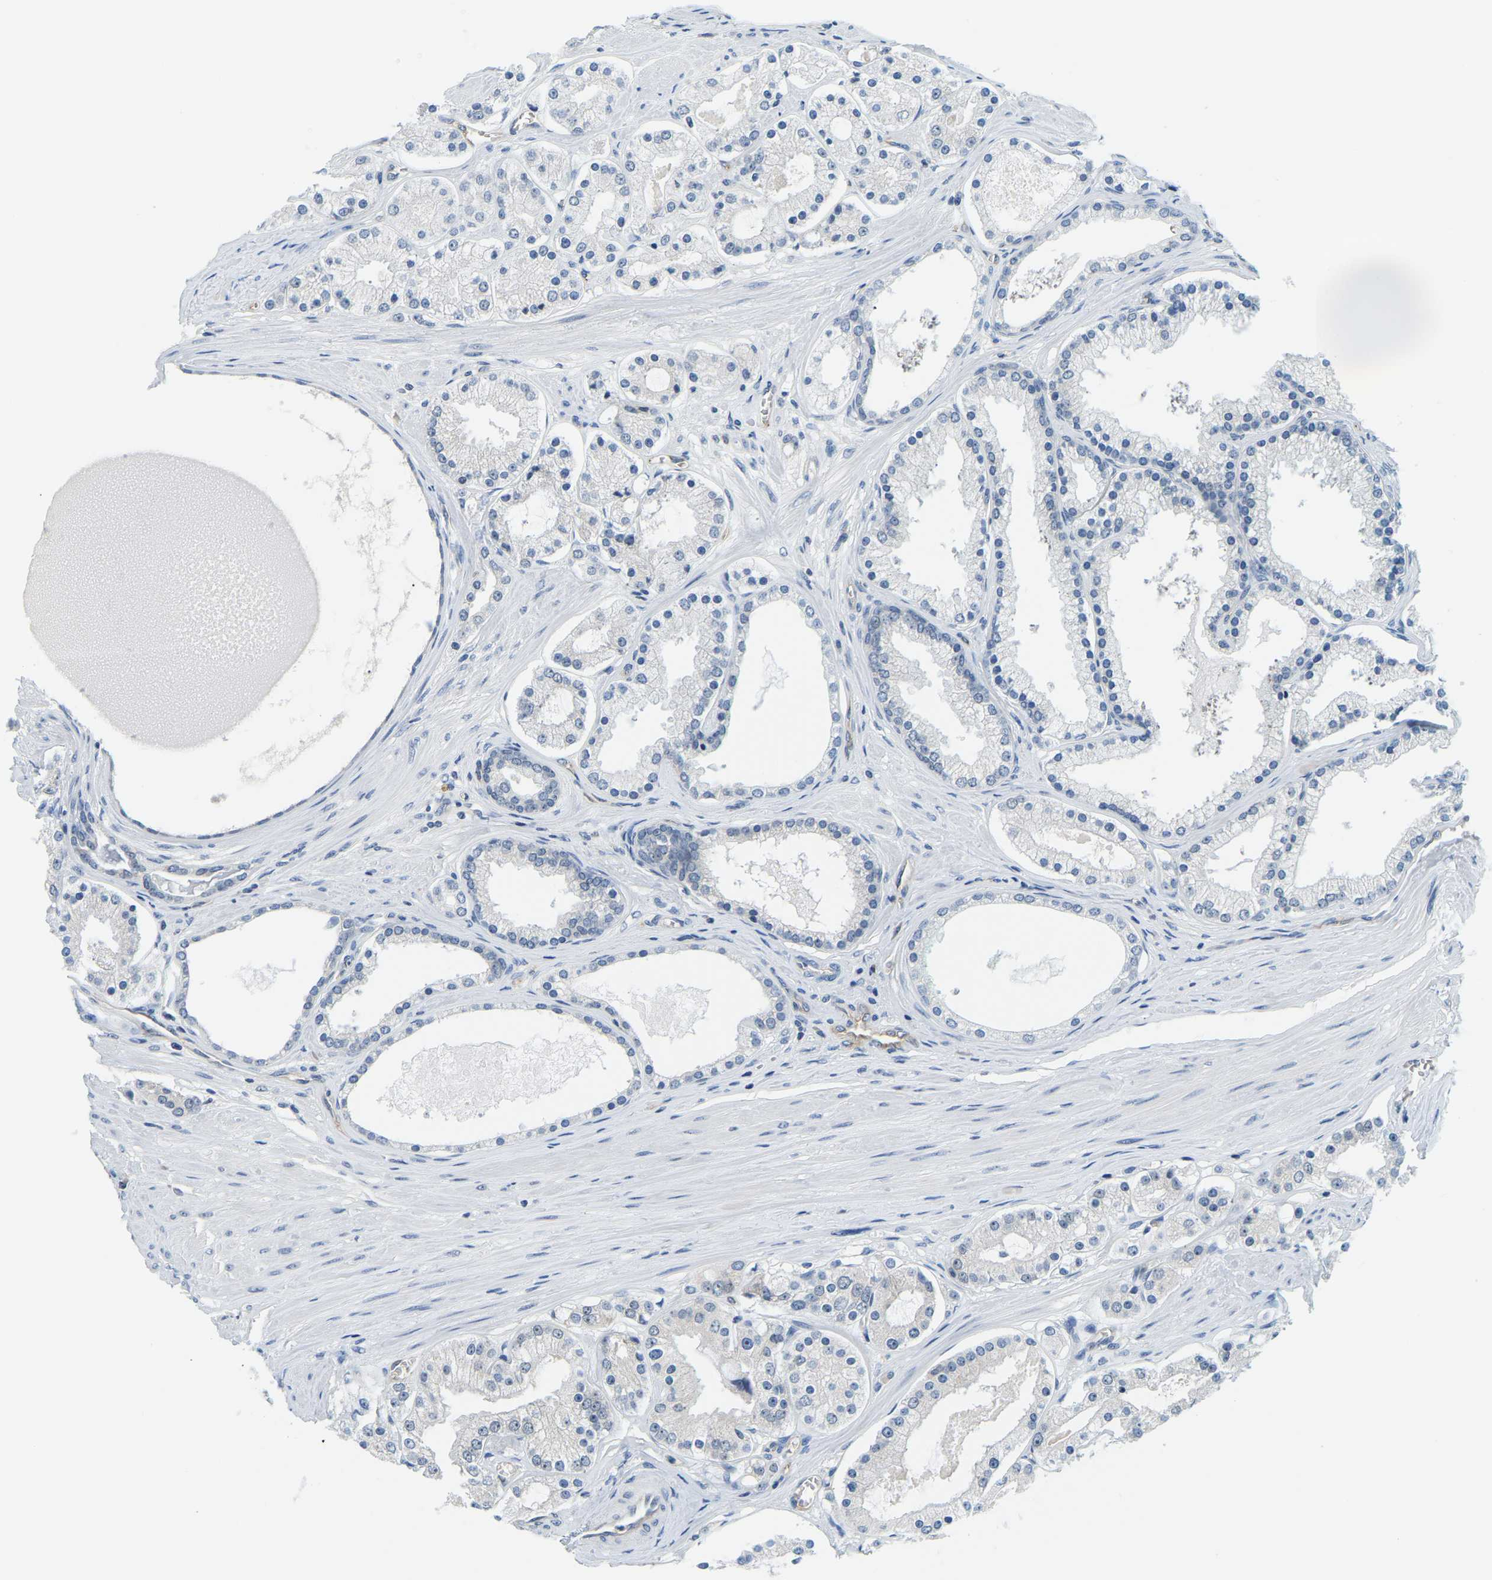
{"staining": {"intensity": "weak", "quantity": "<25%", "location": "nuclear"}, "tissue": "prostate cancer", "cell_type": "Tumor cells", "image_type": "cancer", "snomed": [{"axis": "morphology", "description": "Adenocarcinoma, High grade"}, {"axis": "topography", "description": "Prostate"}], "caption": "An immunohistochemistry (IHC) photomicrograph of prostate cancer (adenocarcinoma (high-grade)) is shown. There is no staining in tumor cells of prostate cancer (adenocarcinoma (high-grade)). (DAB immunohistochemistry, high magnification).", "gene": "RRP1", "patient": {"sex": "male", "age": 66}}